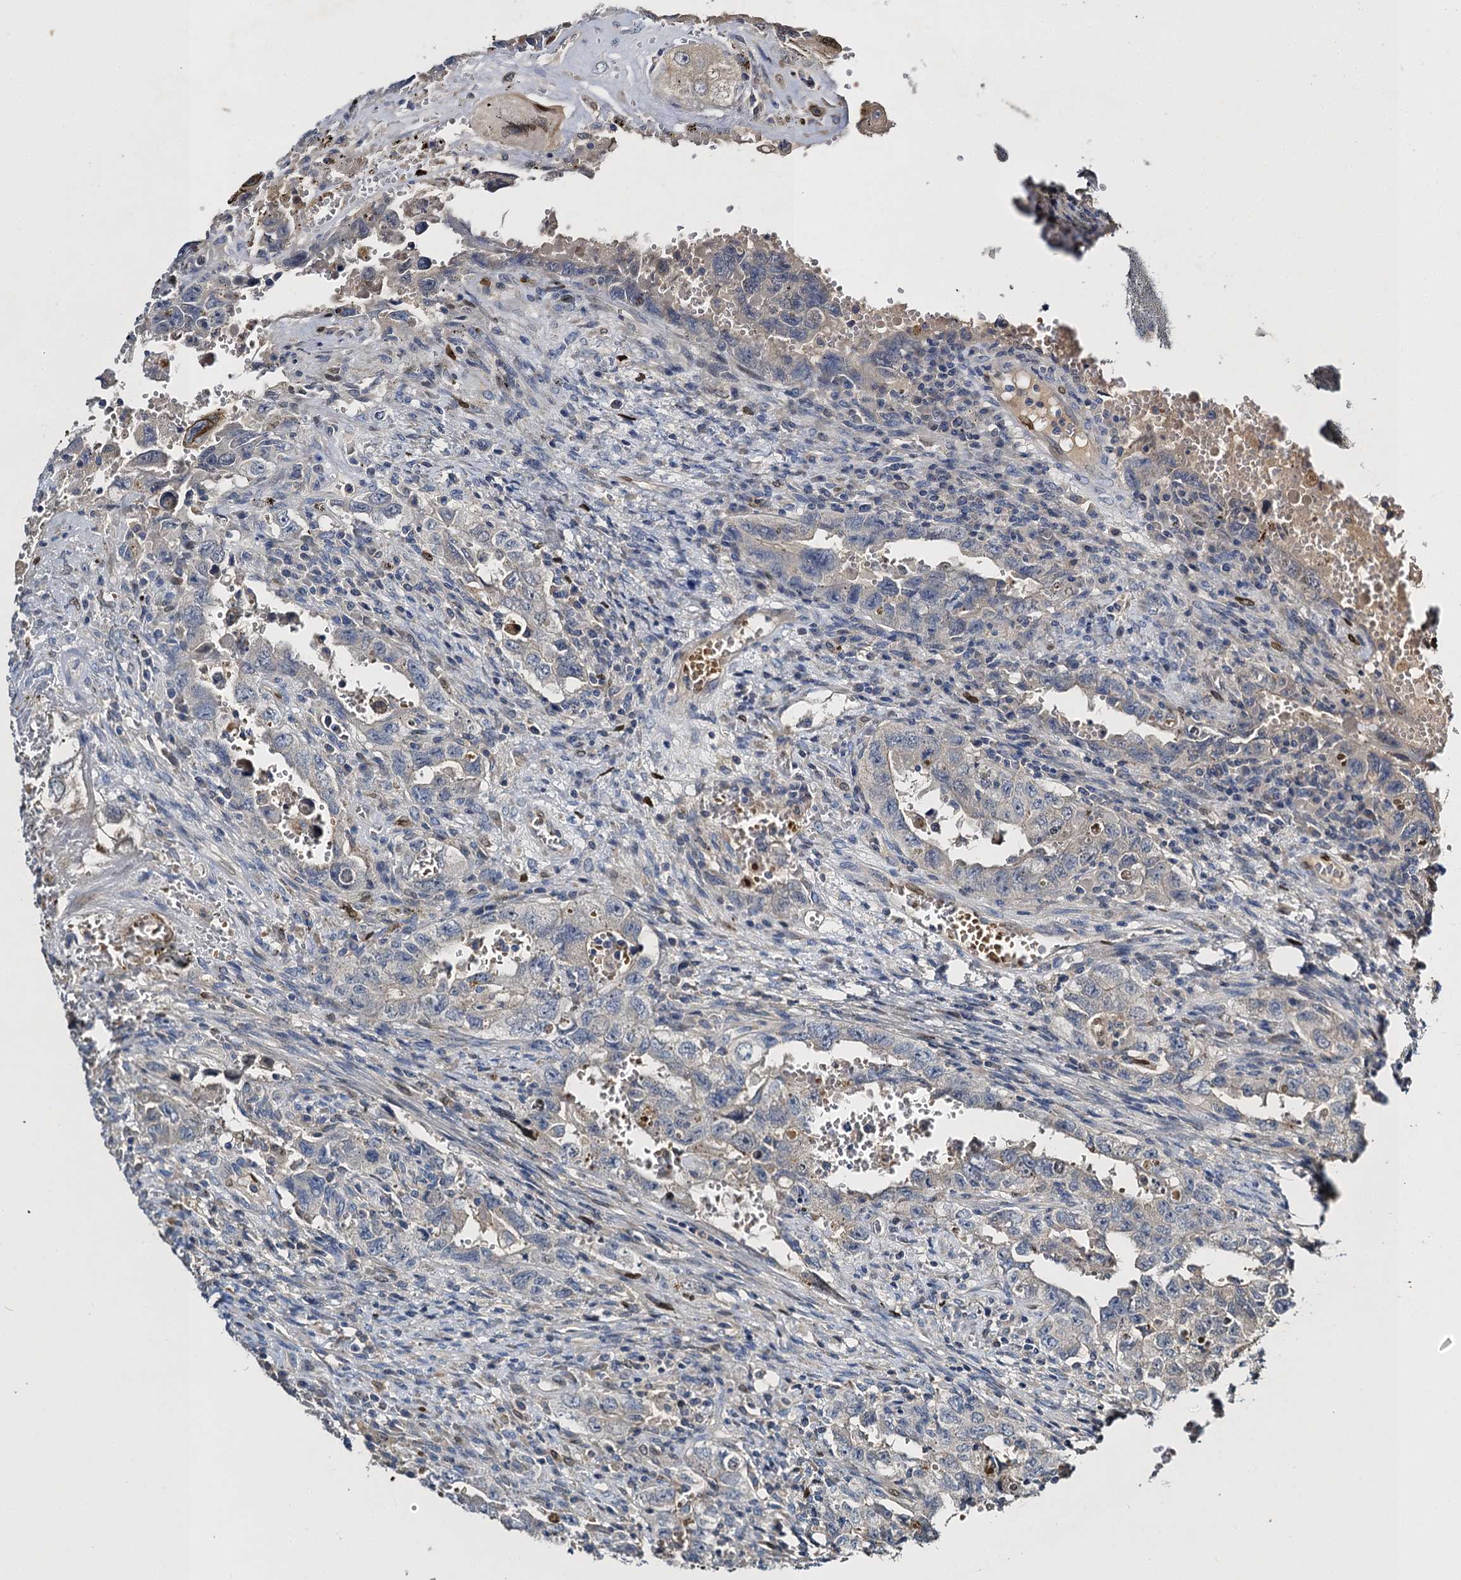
{"staining": {"intensity": "negative", "quantity": "none", "location": "none"}, "tissue": "testis cancer", "cell_type": "Tumor cells", "image_type": "cancer", "snomed": [{"axis": "morphology", "description": "Carcinoma, Embryonal, NOS"}, {"axis": "topography", "description": "Testis"}], "caption": "Immunohistochemistry (IHC) photomicrograph of human testis embryonal carcinoma stained for a protein (brown), which displays no staining in tumor cells.", "gene": "SLC11A2", "patient": {"sex": "male", "age": 26}}